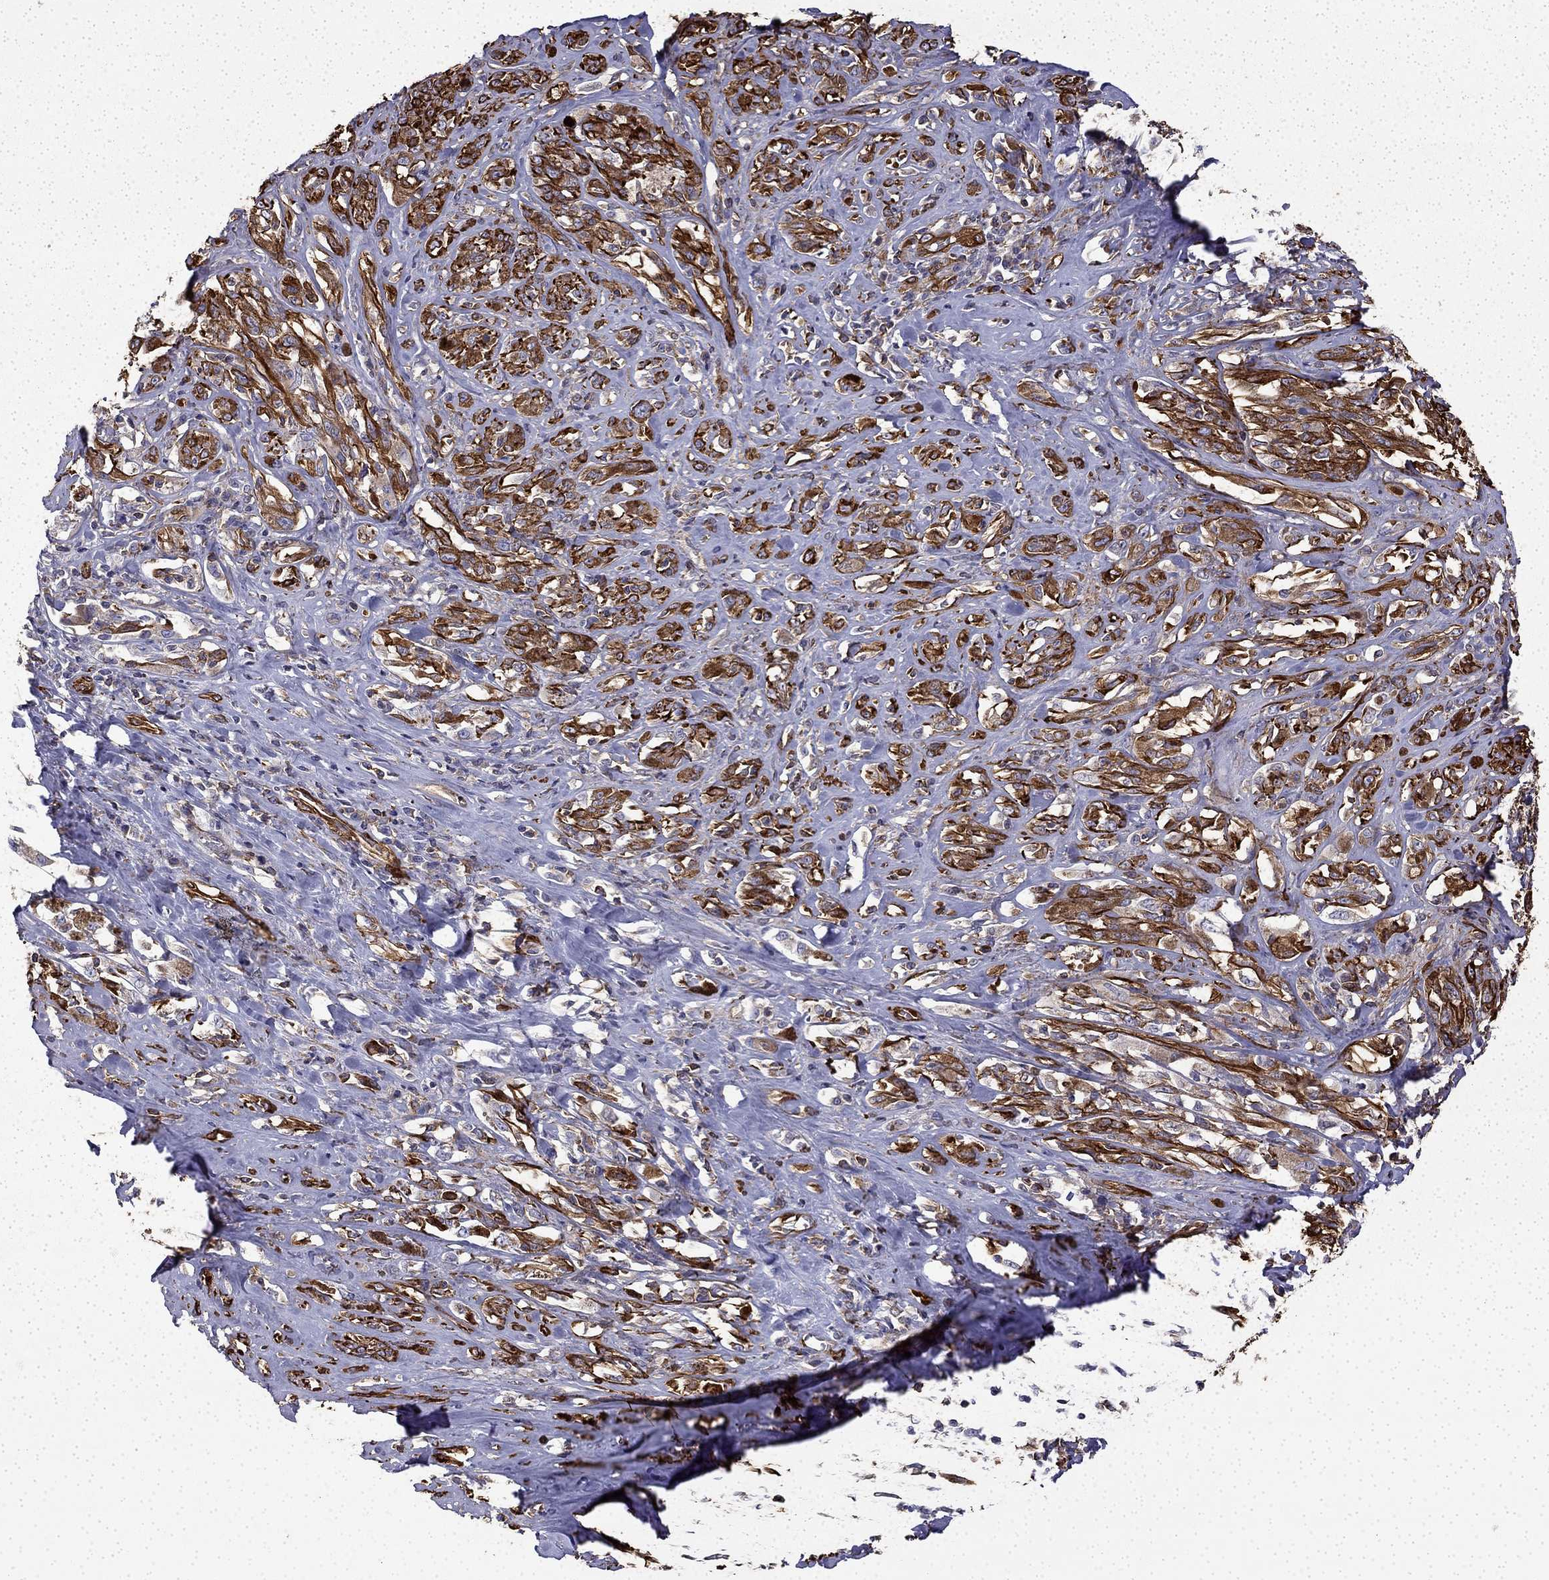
{"staining": {"intensity": "strong", "quantity": ">75%", "location": "cytoplasmic/membranous"}, "tissue": "melanoma", "cell_type": "Tumor cells", "image_type": "cancer", "snomed": [{"axis": "morphology", "description": "Malignant melanoma, NOS"}, {"axis": "topography", "description": "Skin"}], "caption": "Brown immunohistochemical staining in human malignant melanoma demonstrates strong cytoplasmic/membranous staining in about >75% of tumor cells. The staining was performed using DAB (3,3'-diaminobenzidine) to visualize the protein expression in brown, while the nuclei were stained in blue with hematoxylin (Magnification: 20x).", "gene": "MAP4", "patient": {"sex": "female", "age": 91}}